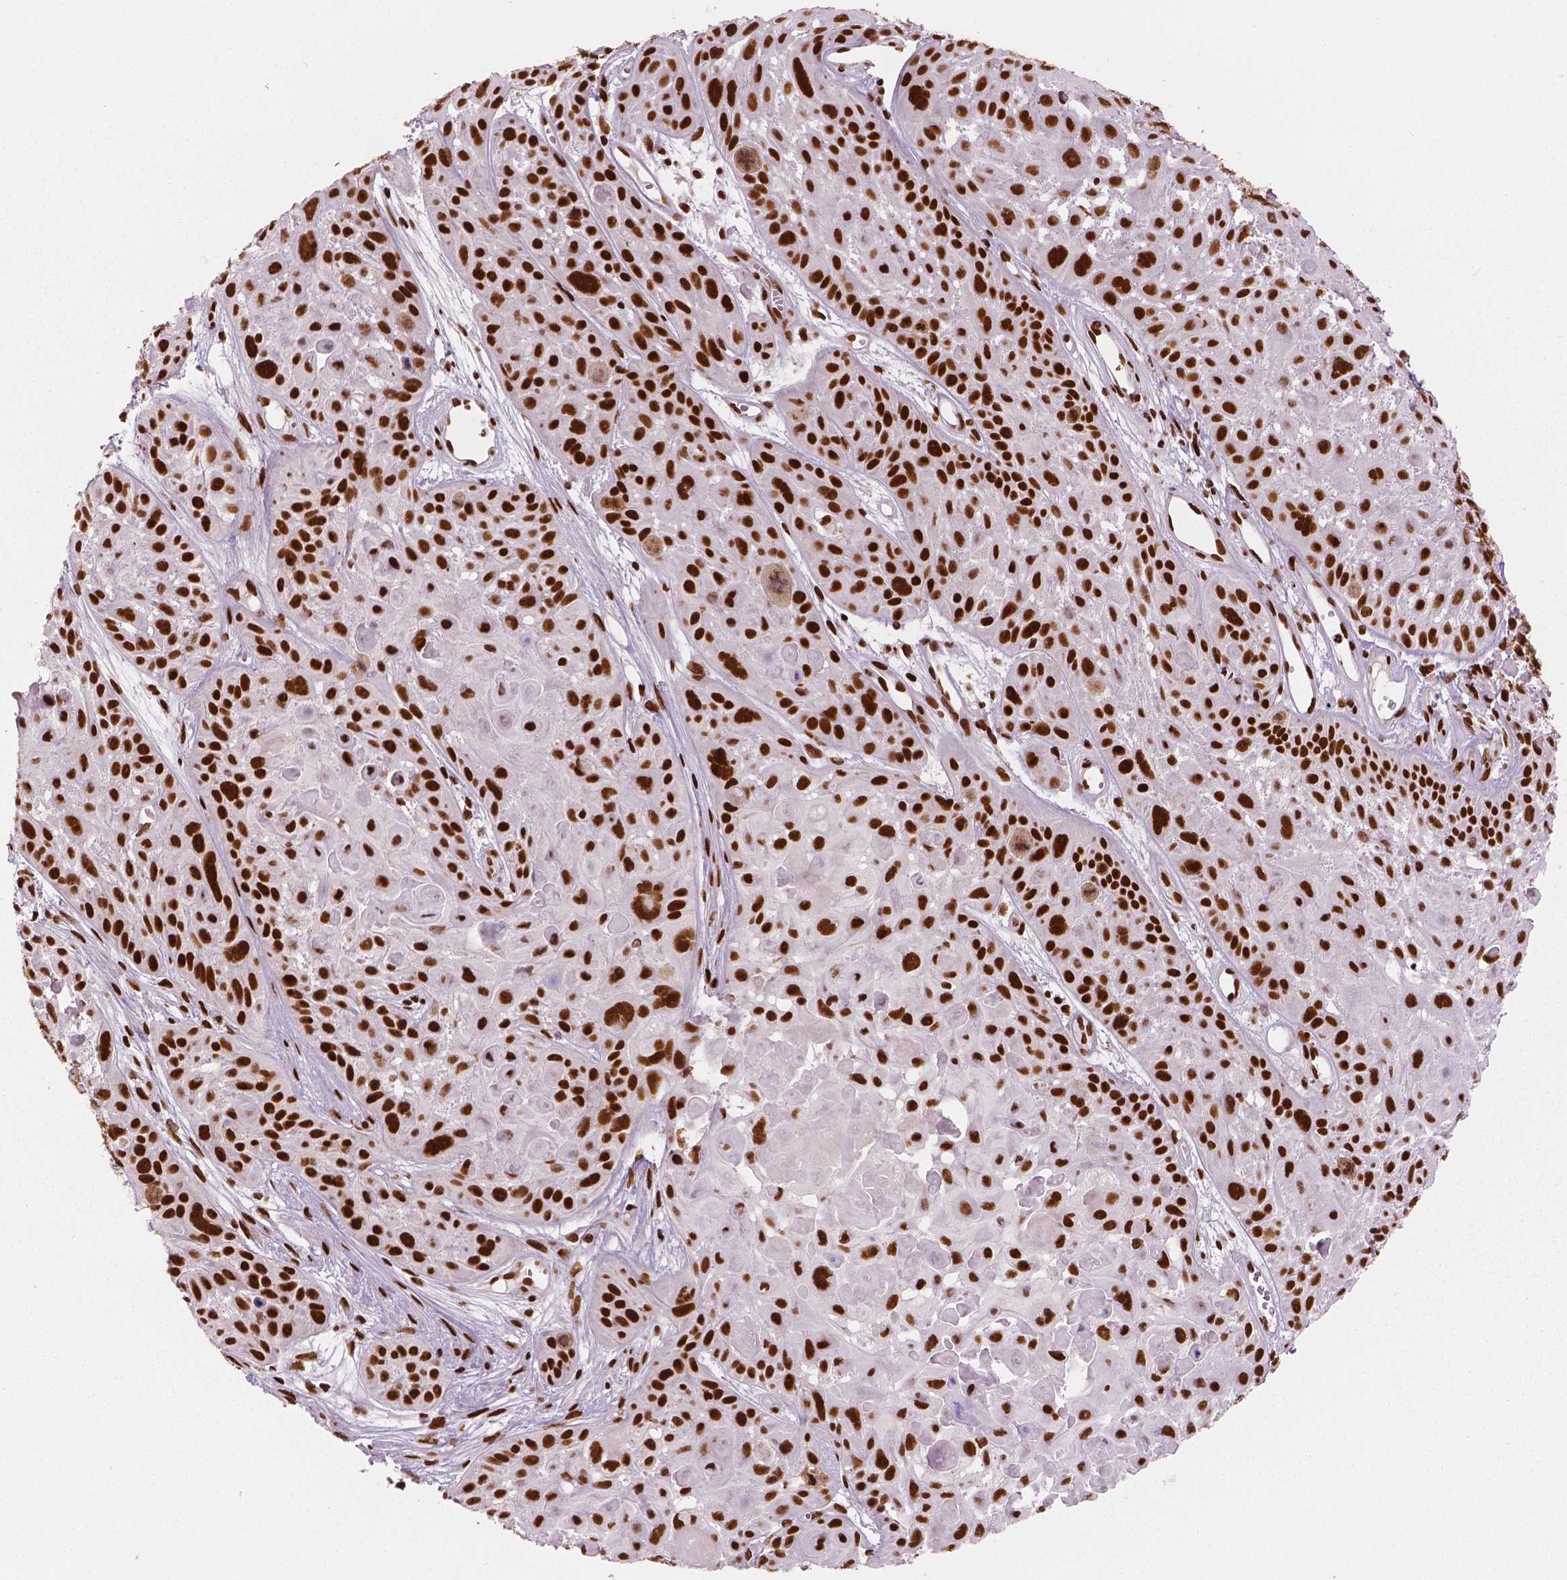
{"staining": {"intensity": "strong", "quantity": ">75%", "location": "nuclear"}, "tissue": "skin cancer", "cell_type": "Tumor cells", "image_type": "cancer", "snomed": [{"axis": "morphology", "description": "Squamous cell carcinoma, NOS"}, {"axis": "topography", "description": "Skin"}, {"axis": "topography", "description": "Anal"}], "caption": "About >75% of tumor cells in human skin cancer reveal strong nuclear protein positivity as visualized by brown immunohistochemical staining.", "gene": "BRD4", "patient": {"sex": "female", "age": 75}}